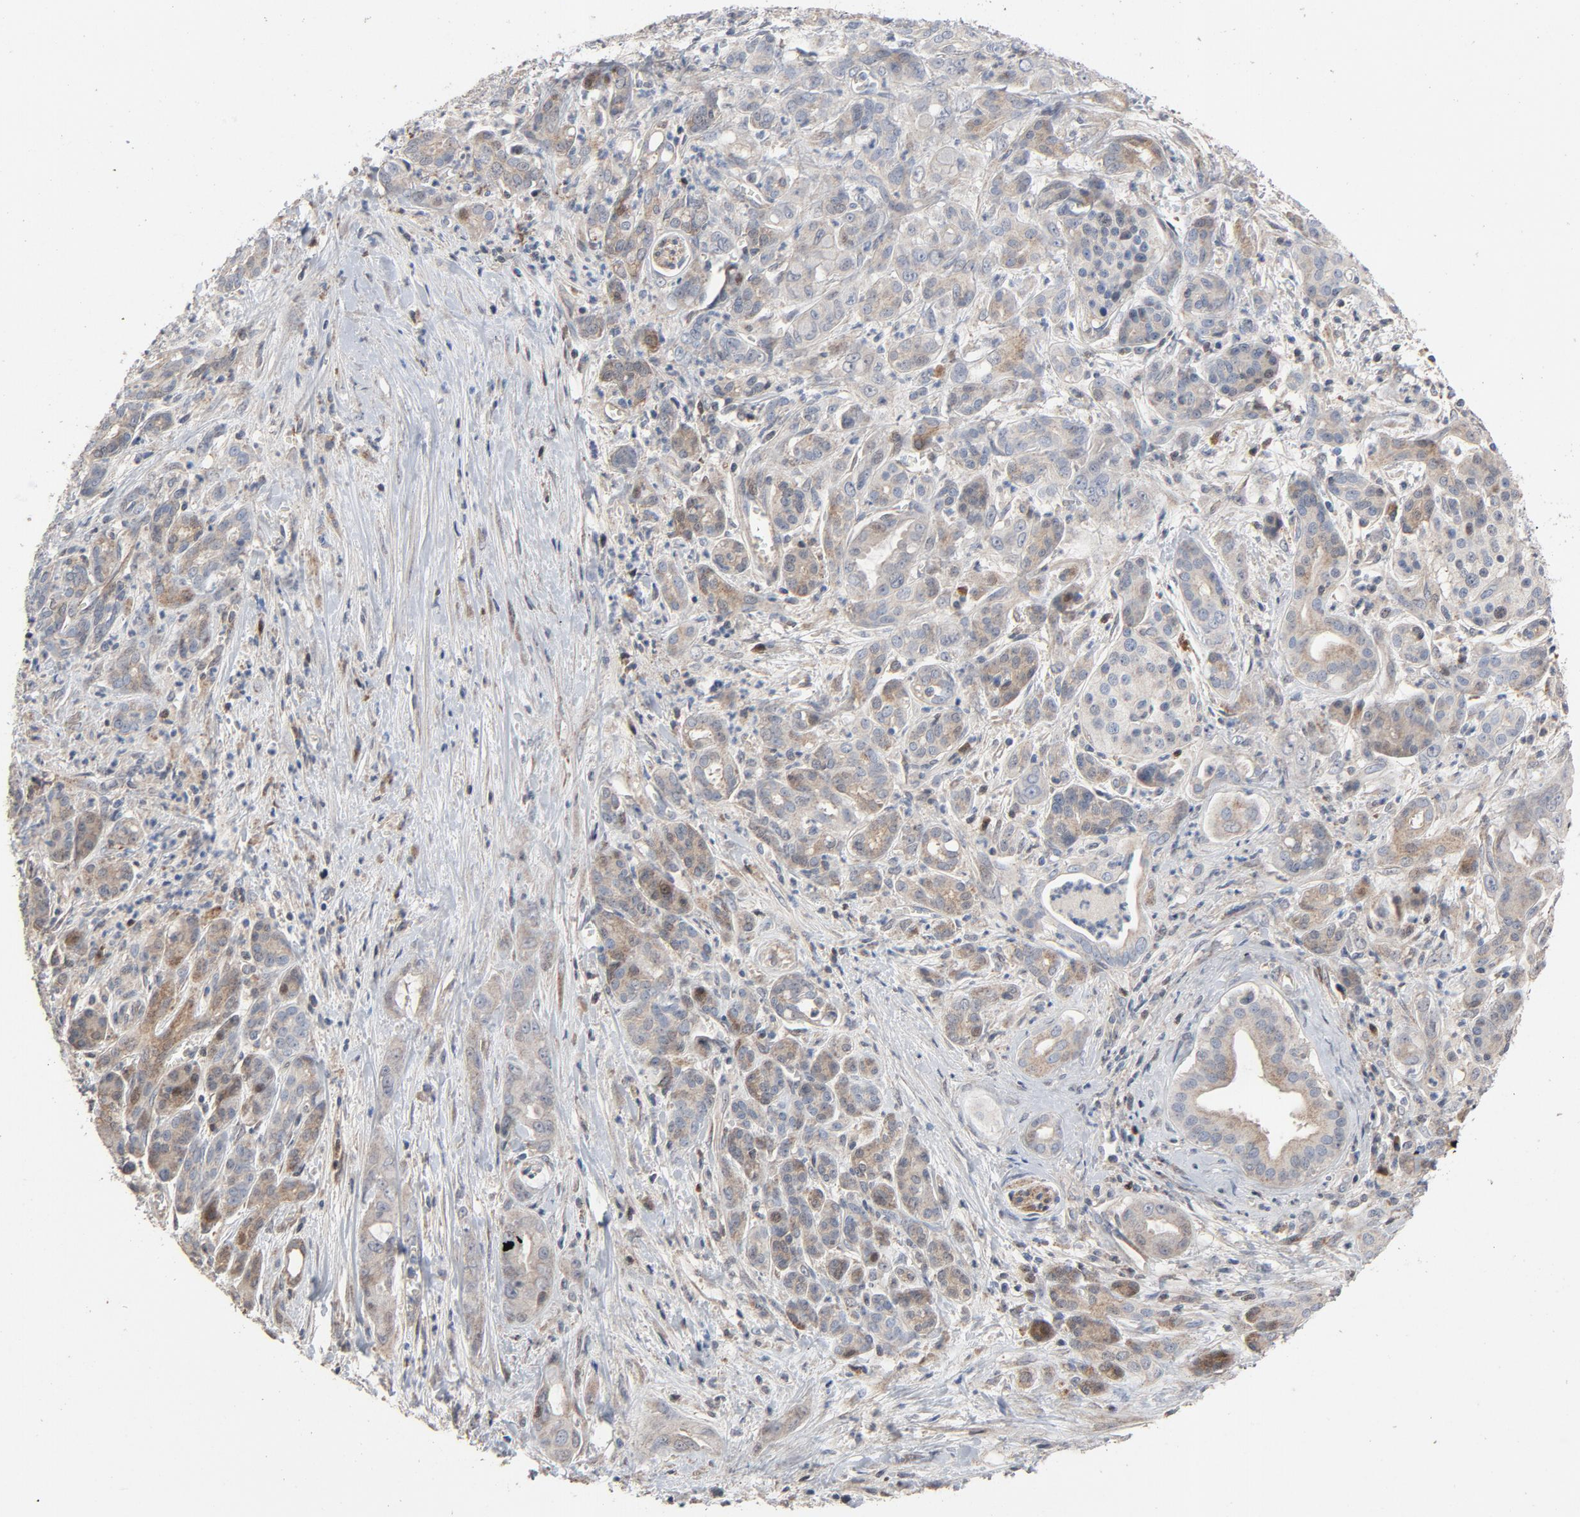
{"staining": {"intensity": "weak", "quantity": ">75%", "location": "cytoplasmic/membranous"}, "tissue": "pancreatic cancer", "cell_type": "Tumor cells", "image_type": "cancer", "snomed": [{"axis": "morphology", "description": "Adenocarcinoma, NOS"}, {"axis": "topography", "description": "Pancreas"}], "caption": "Immunohistochemical staining of human pancreatic cancer reveals low levels of weak cytoplasmic/membranous staining in about >75% of tumor cells.", "gene": "CDK6", "patient": {"sex": "male", "age": 59}}